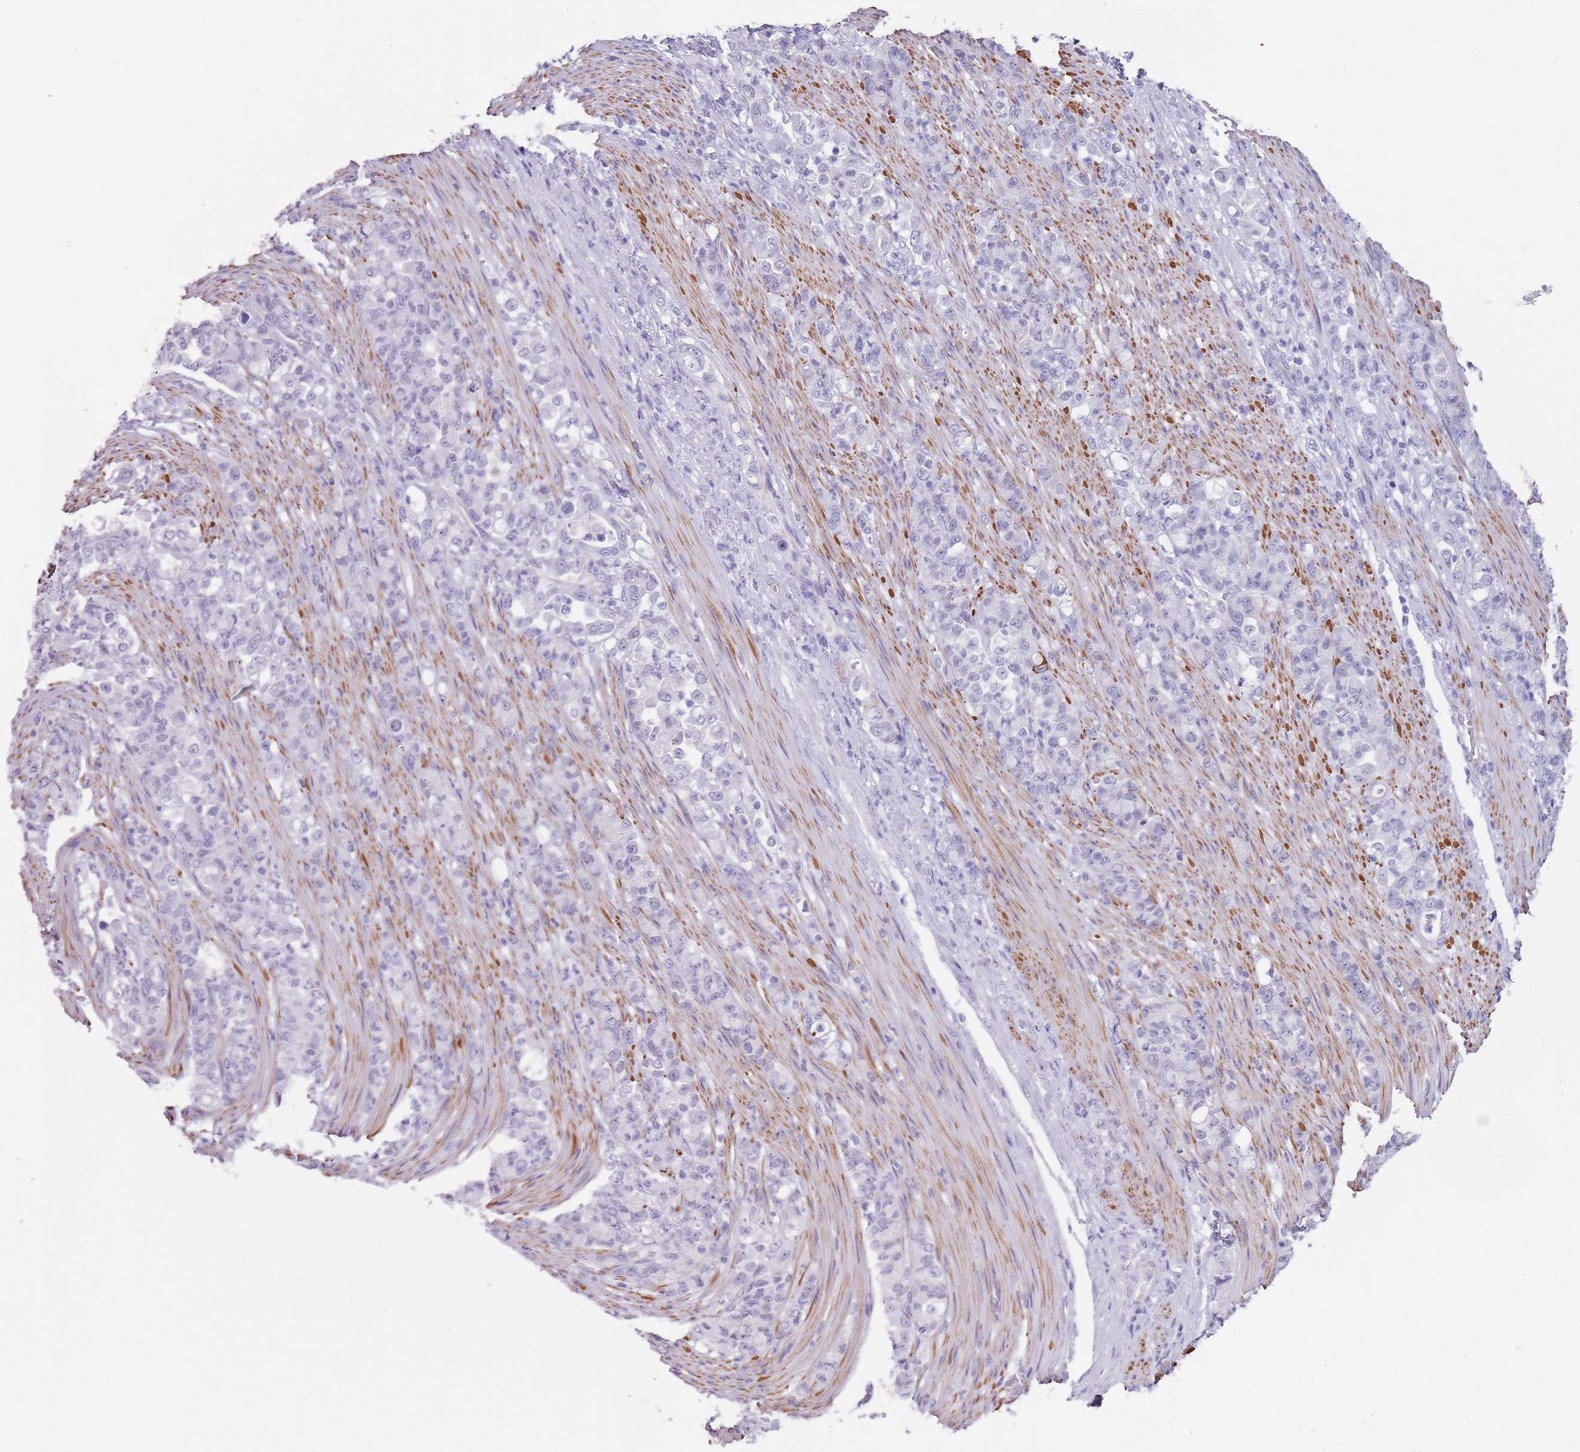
{"staining": {"intensity": "negative", "quantity": "none", "location": "none"}, "tissue": "stomach cancer", "cell_type": "Tumor cells", "image_type": "cancer", "snomed": [{"axis": "morphology", "description": "Normal tissue, NOS"}, {"axis": "morphology", "description": "Adenocarcinoma, NOS"}, {"axis": "topography", "description": "Stomach"}], "caption": "Human stomach cancer (adenocarcinoma) stained for a protein using IHC displays no positivity in tumor cells.", "gene": "NBPF3", "patient": {"sex": "female", "age": 79}}